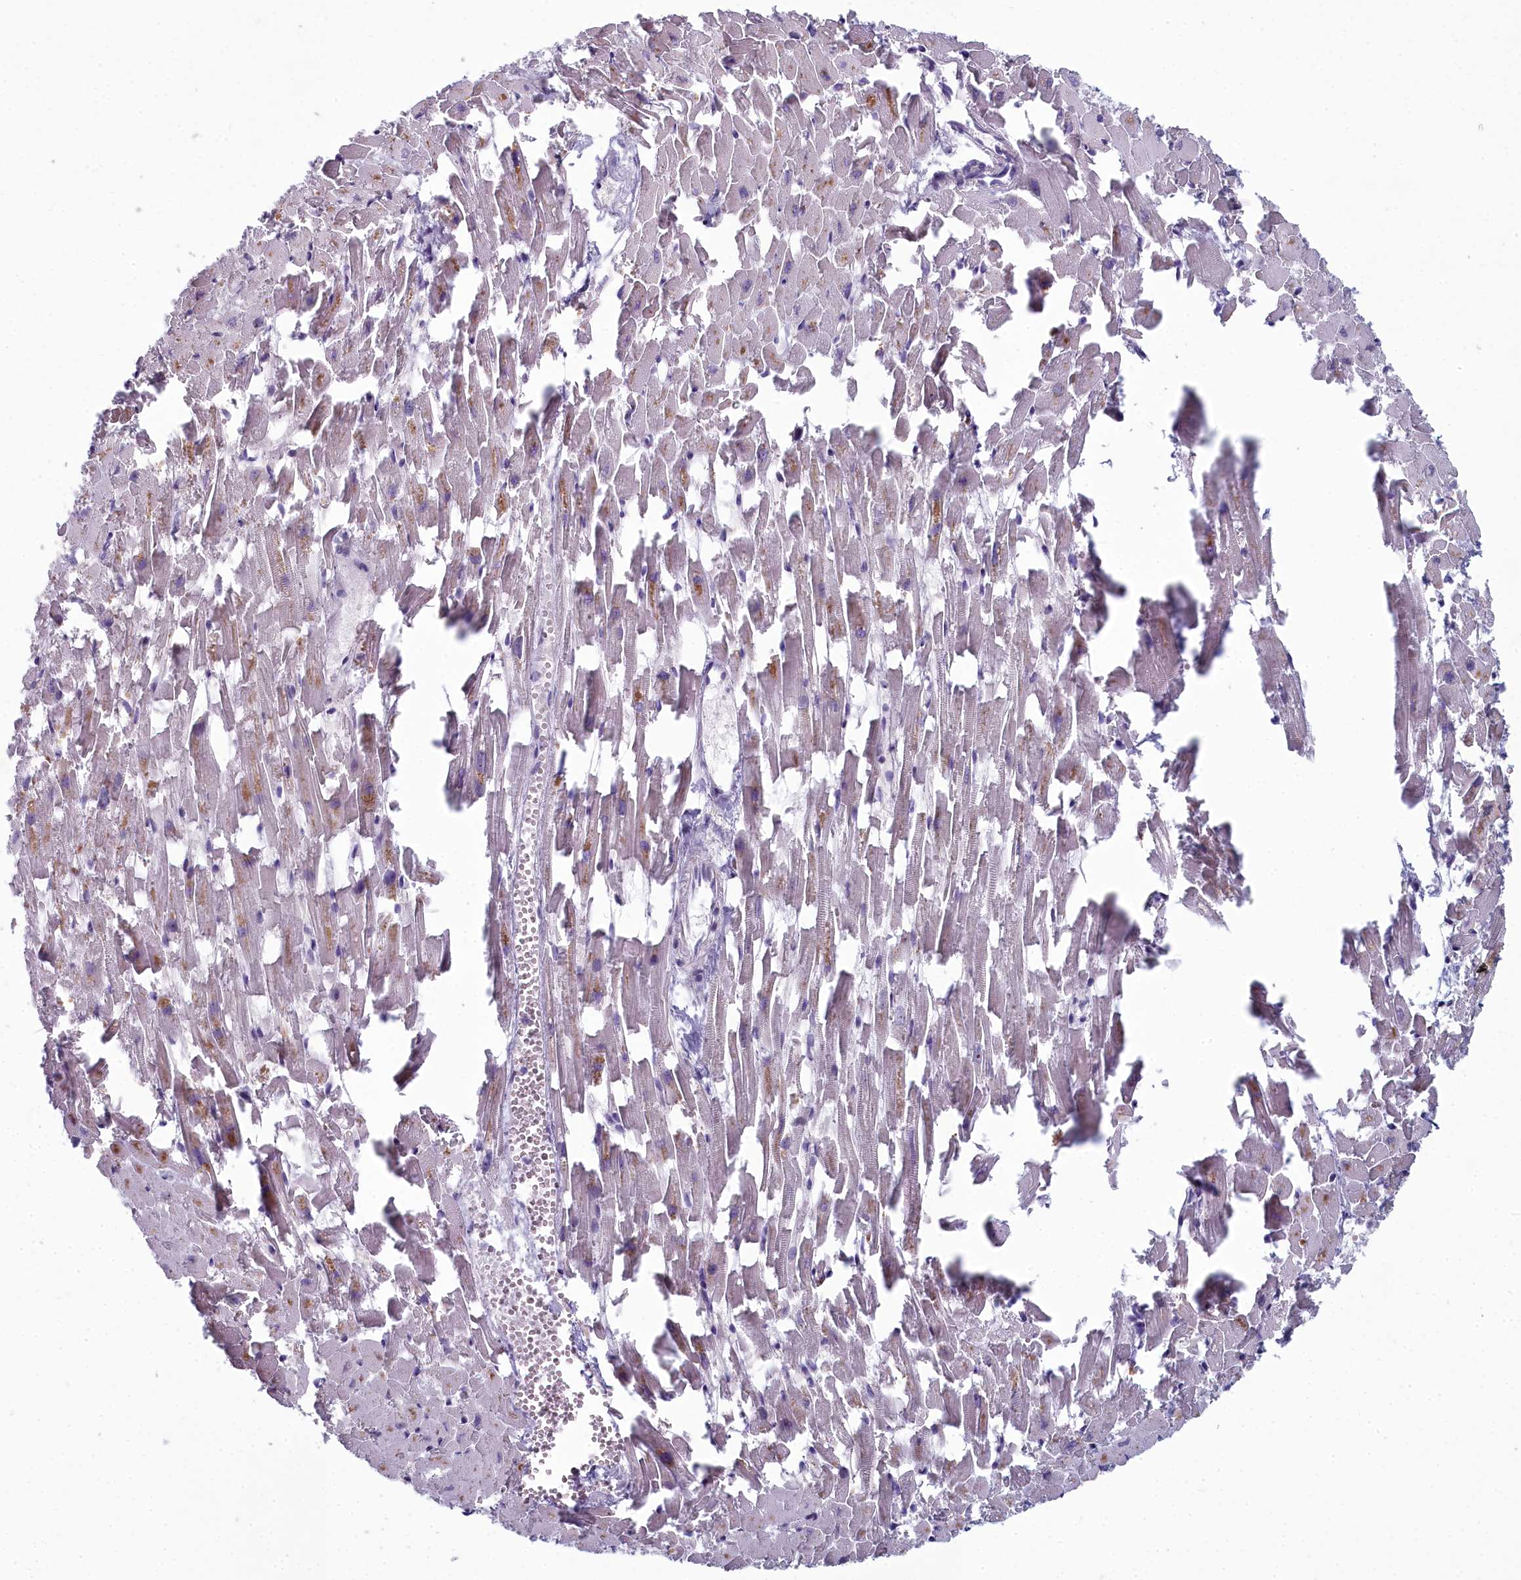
{"staining": {"intensity": "moderate", "quantity": "<25%", "location": "cytoplasmic/membranous"}, "tissue": "heart muscle", "cell_type": "Cardiomyocytes", "image_type": "normal", "snomed": [{"axis": "morphology", "description": "Normal tissue, NOS"}, {"axis": "topography", "description": "Heart"}], "caption": "Moderate cytoplasmic/membranous protein positivity is identified in approximately <25% of cardiomyocytes in heart muscle.", "gene": "INSYN2A", "patient": {"sex": "female", "age": 64}}